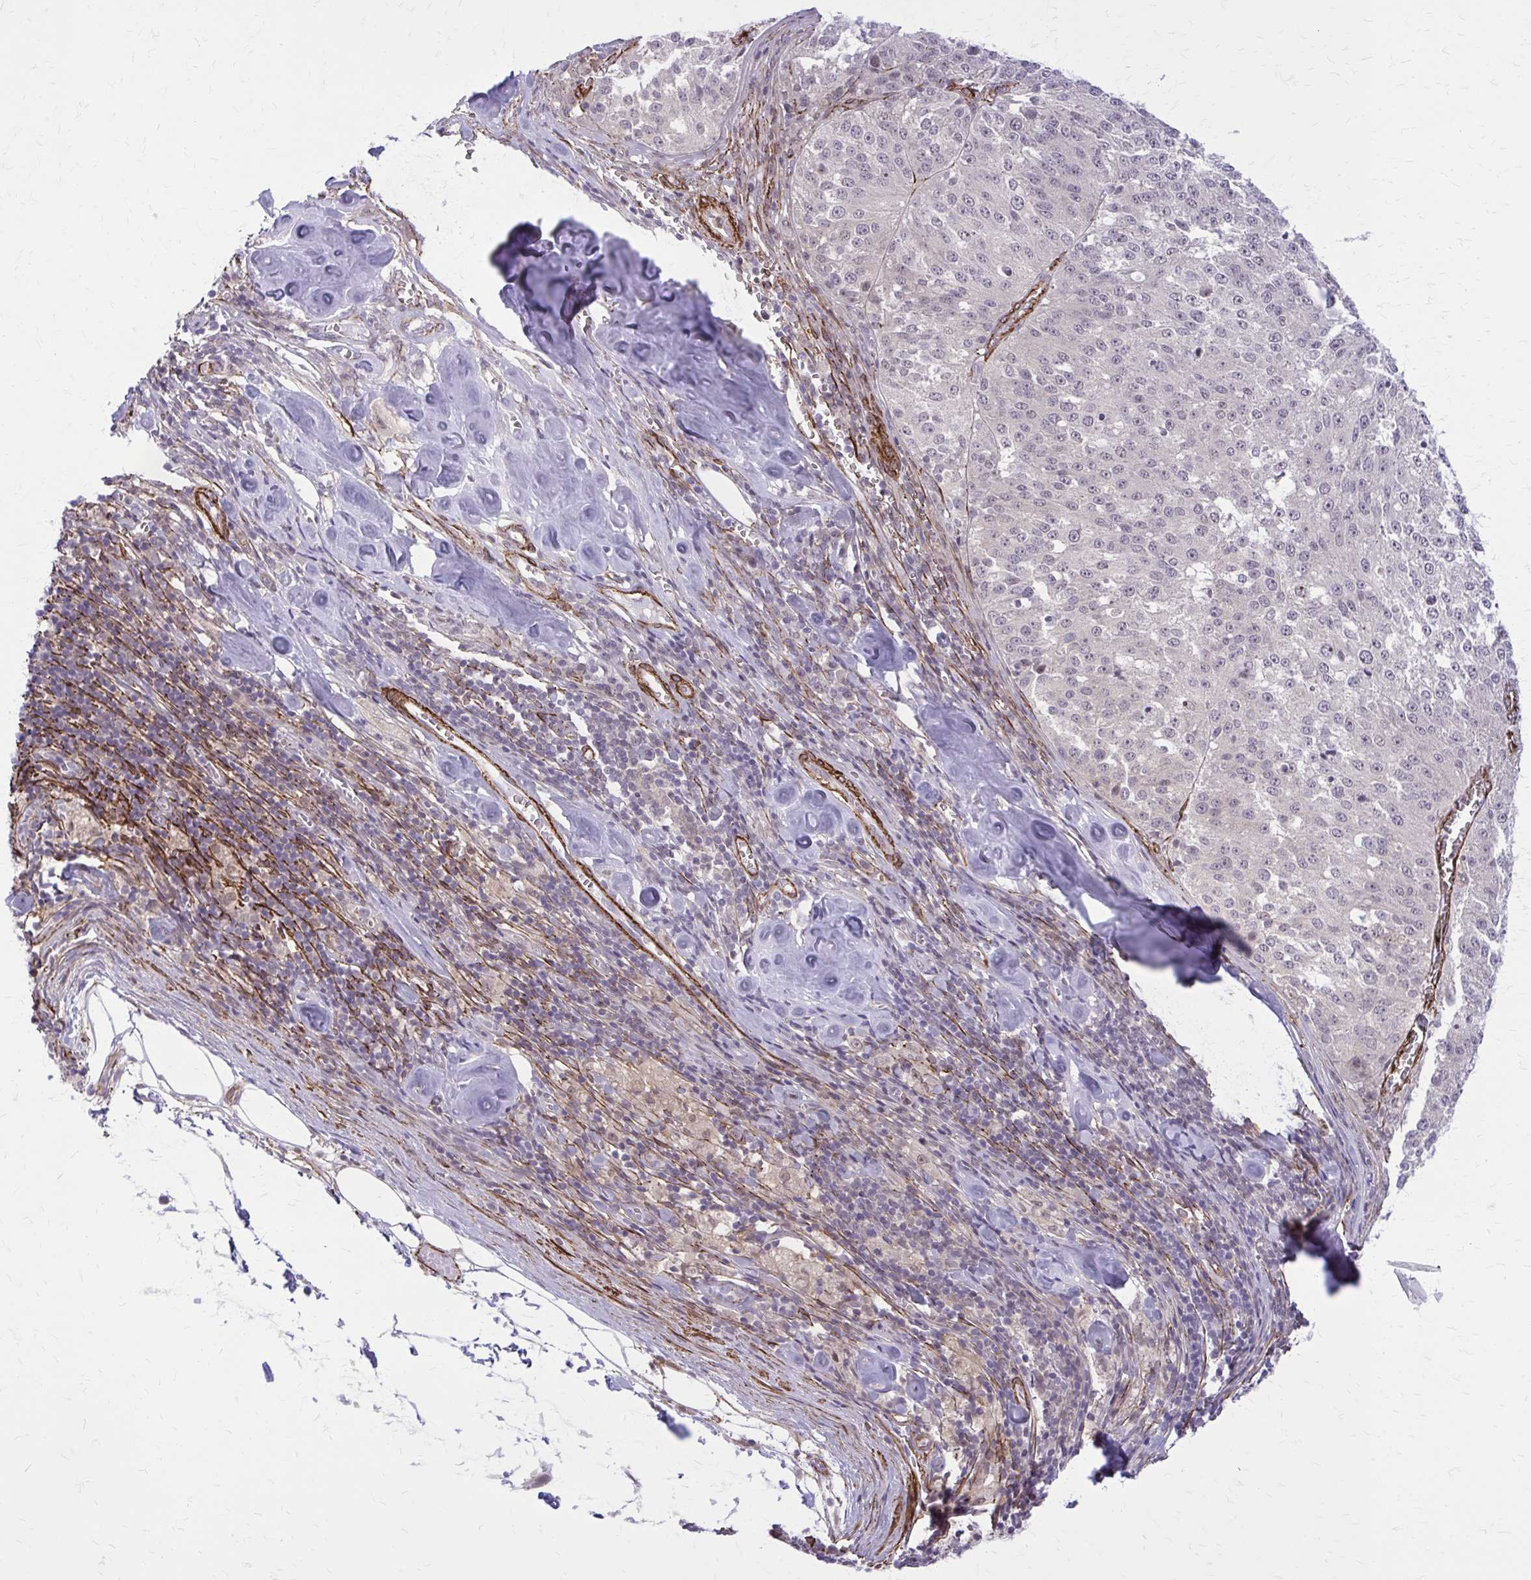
{"staining": {"intensity": "negative", "quantity": "none", "location": "none"}, "tissue": "melanoma", "cell_type": "Tumor cells", "image_type": "cancer", "snomed": [{"axis": "morphology", "description": "Malignant melanoma, Metastatic site"}, {"axis": "topography", "description": "Lymph node"}], "caption": "Tumor cells are negative for protein expression in human malignant melanoma (metastatic site). Brightfield microscopy of IHC stained with DAB (brown) and hematoxylin (blue), captured at high magnification.", "gene": "NRBF2", "patient": {"sex": "female", "age": 64}}